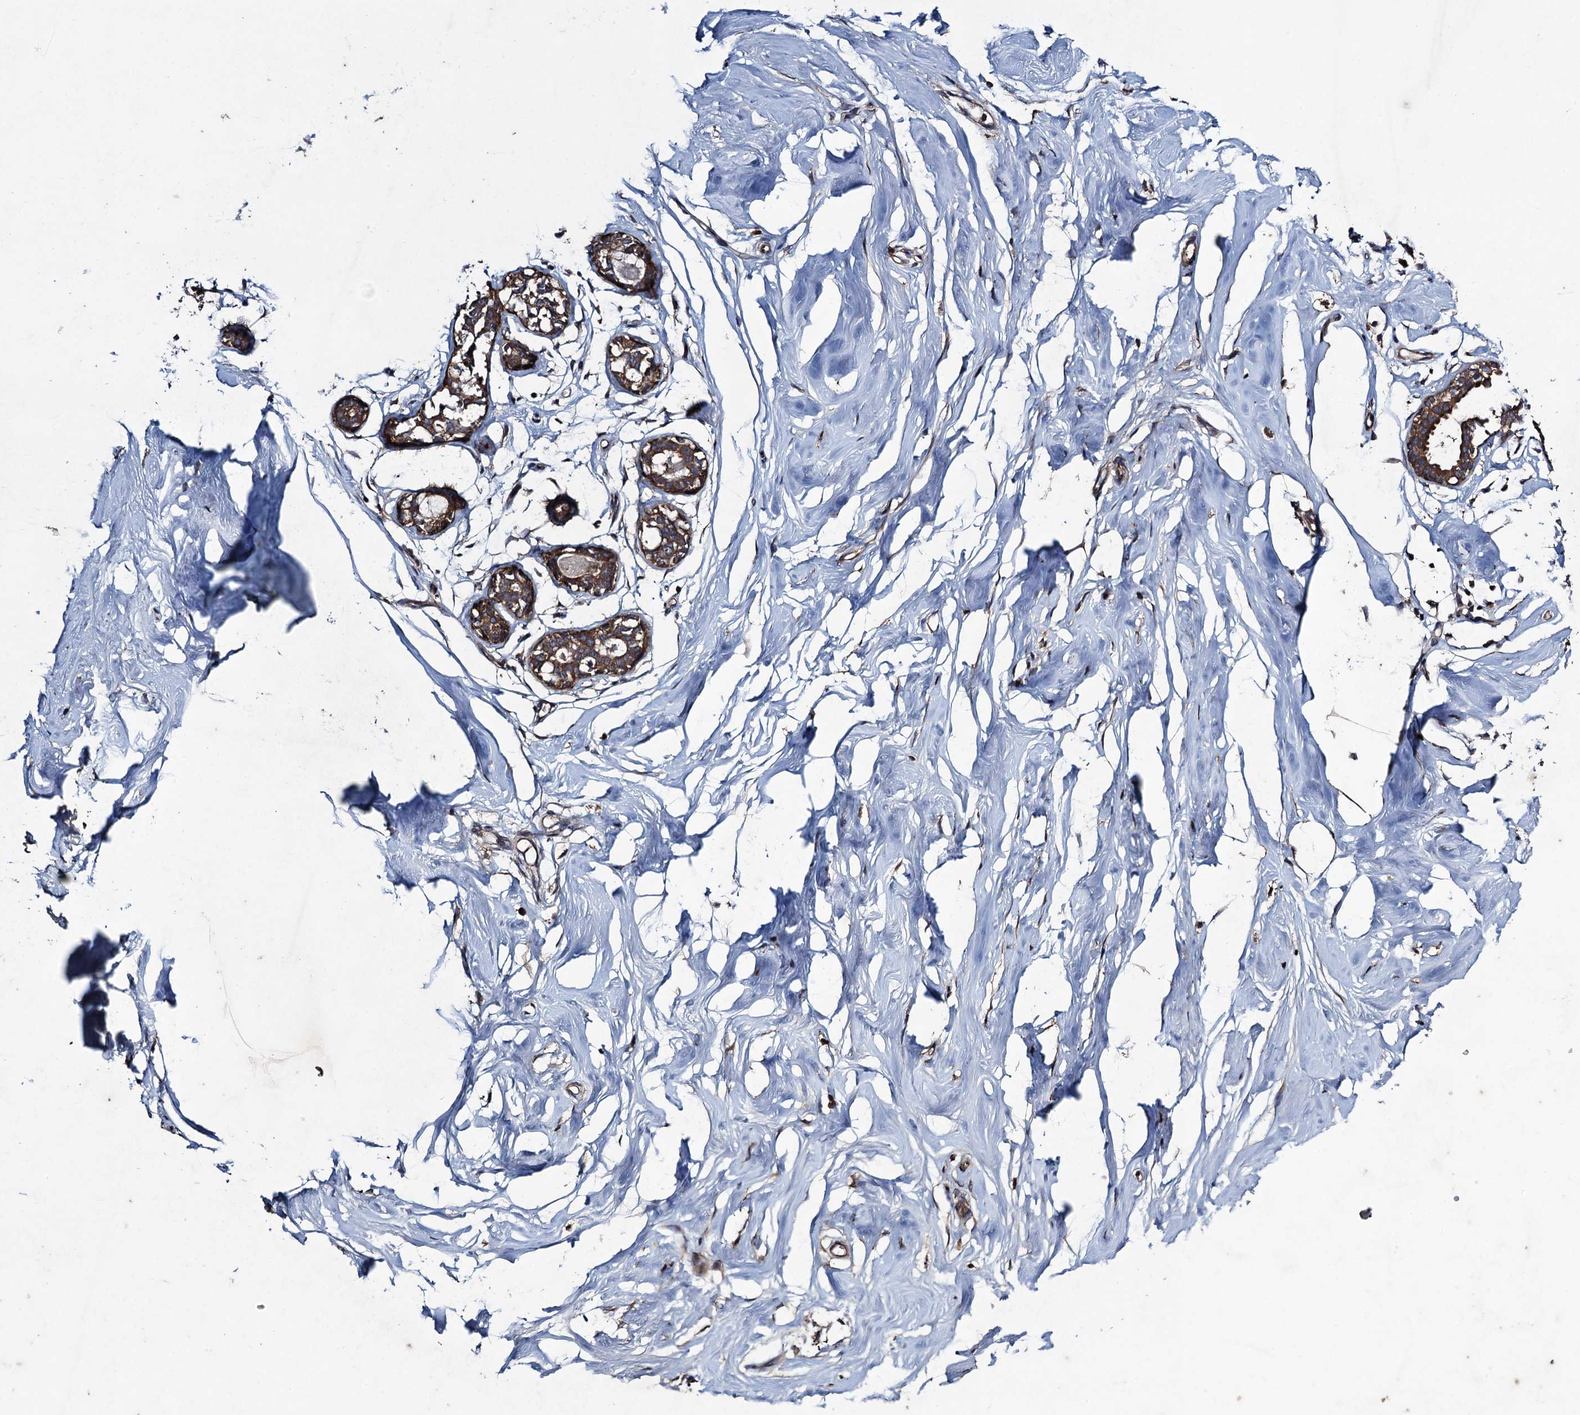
{"staining": {"intensity": "negative", "quantity": "none", "location": "none"}, "tissue": "breast", "cell_type": "Adipocytes", "image_type": "normal", "snomed": [{"axis": "morphology", "description": "Normal tissue, NOS"}, {"axis": "morphology", "description": "Adenoma, NOS"}, {"axis": "topography", "description": "Breast"}], "caption": "Breast was stained to show a protein in brown. There is no significant expression in adipocytes. (Brightfield microscopy of DAB (3,3'-diaminobenzidine) immunohistochemistry (IHC) at high magnification).", "gene": "CNTN5", "patient": {"sex": "female", "age": 23}}